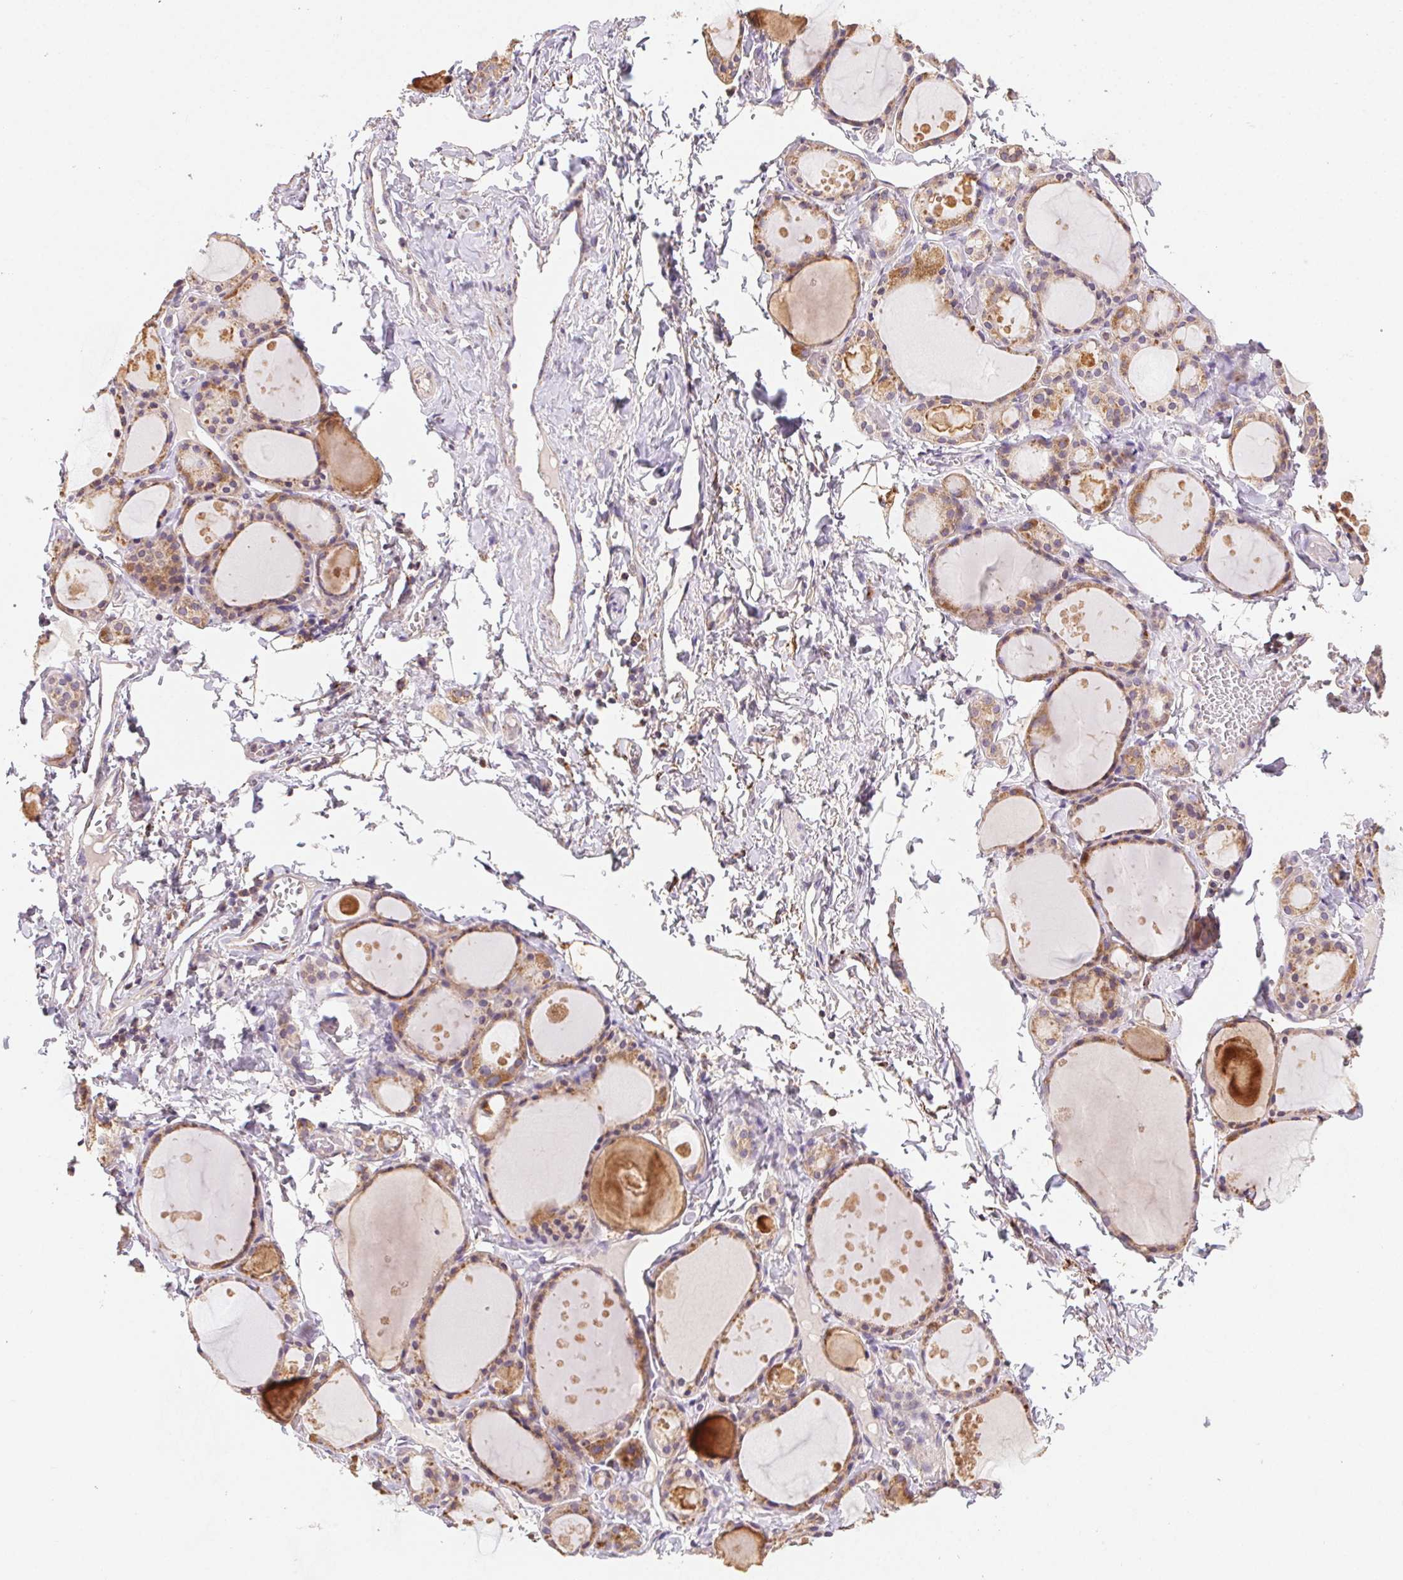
{"staining": {"intensity": "moderate", "quantity": ">75%", "location": "cytoplasmic/membranous"}, "tissue": "thyroid gland", "cell_type": "Glandular cells", "image_type": "normal", "snomed": [{"axis": "morphology", "description": "Normal tissue, NOS"}, {"axis": "topography", "description": "Thyroid gland"}], "caption": "IHC (DAB) staining of normal human thyroid gland displays moderate cytoplasmic/membranous protein expression in about >75% of glandular cells. (brown staining indicates protein expression, while blue staining denotes nuclei).", "gene": "FNBP1L", "patient": {"sex": "male", "age": 68}}